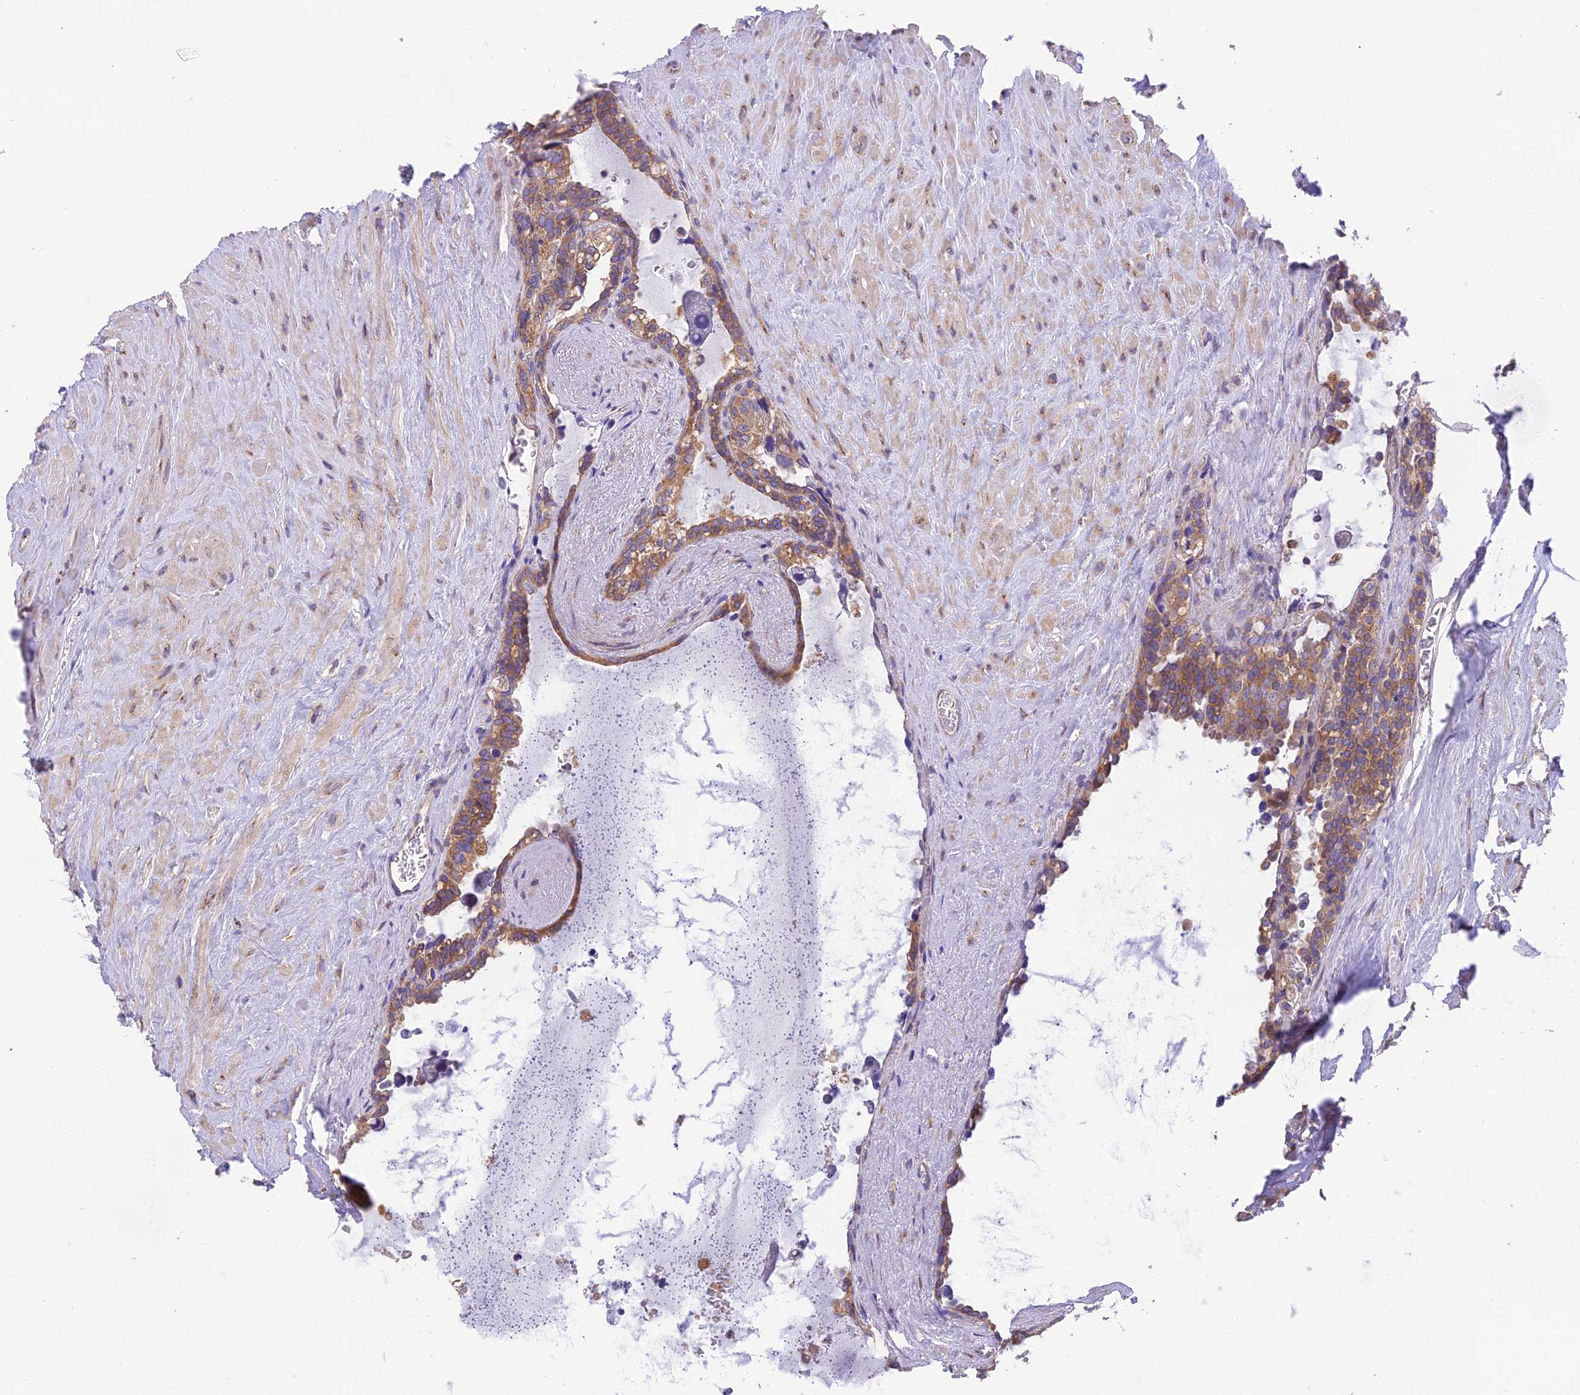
{"staining": {"intensity": "moderate", "quantity": ">75%", "location": "cytoplasmic/membranous"}, "tissue": "seminal vesicle", "cell_type": "Glandular cells", "image_type": "normal", "snomed": [{"axis": "morphology", "description": "Normal tissue, NOS"}, {"axis": "topography", "description": "Seminal veicle"}], "caption": "Protein expression by IHC demonstrates moderate cytoplasmic/membranous staining in about >75% of glandular cells in unremarkable seminal vesicle. (Stains: DAB (3,3'-diaminobenzidine) in brown, nuclei in blue, Microscopy: brightfield microscopy at high magnification).", "gene": "BLOC1S4", "patient": {"sex": "male", "age": 68}}